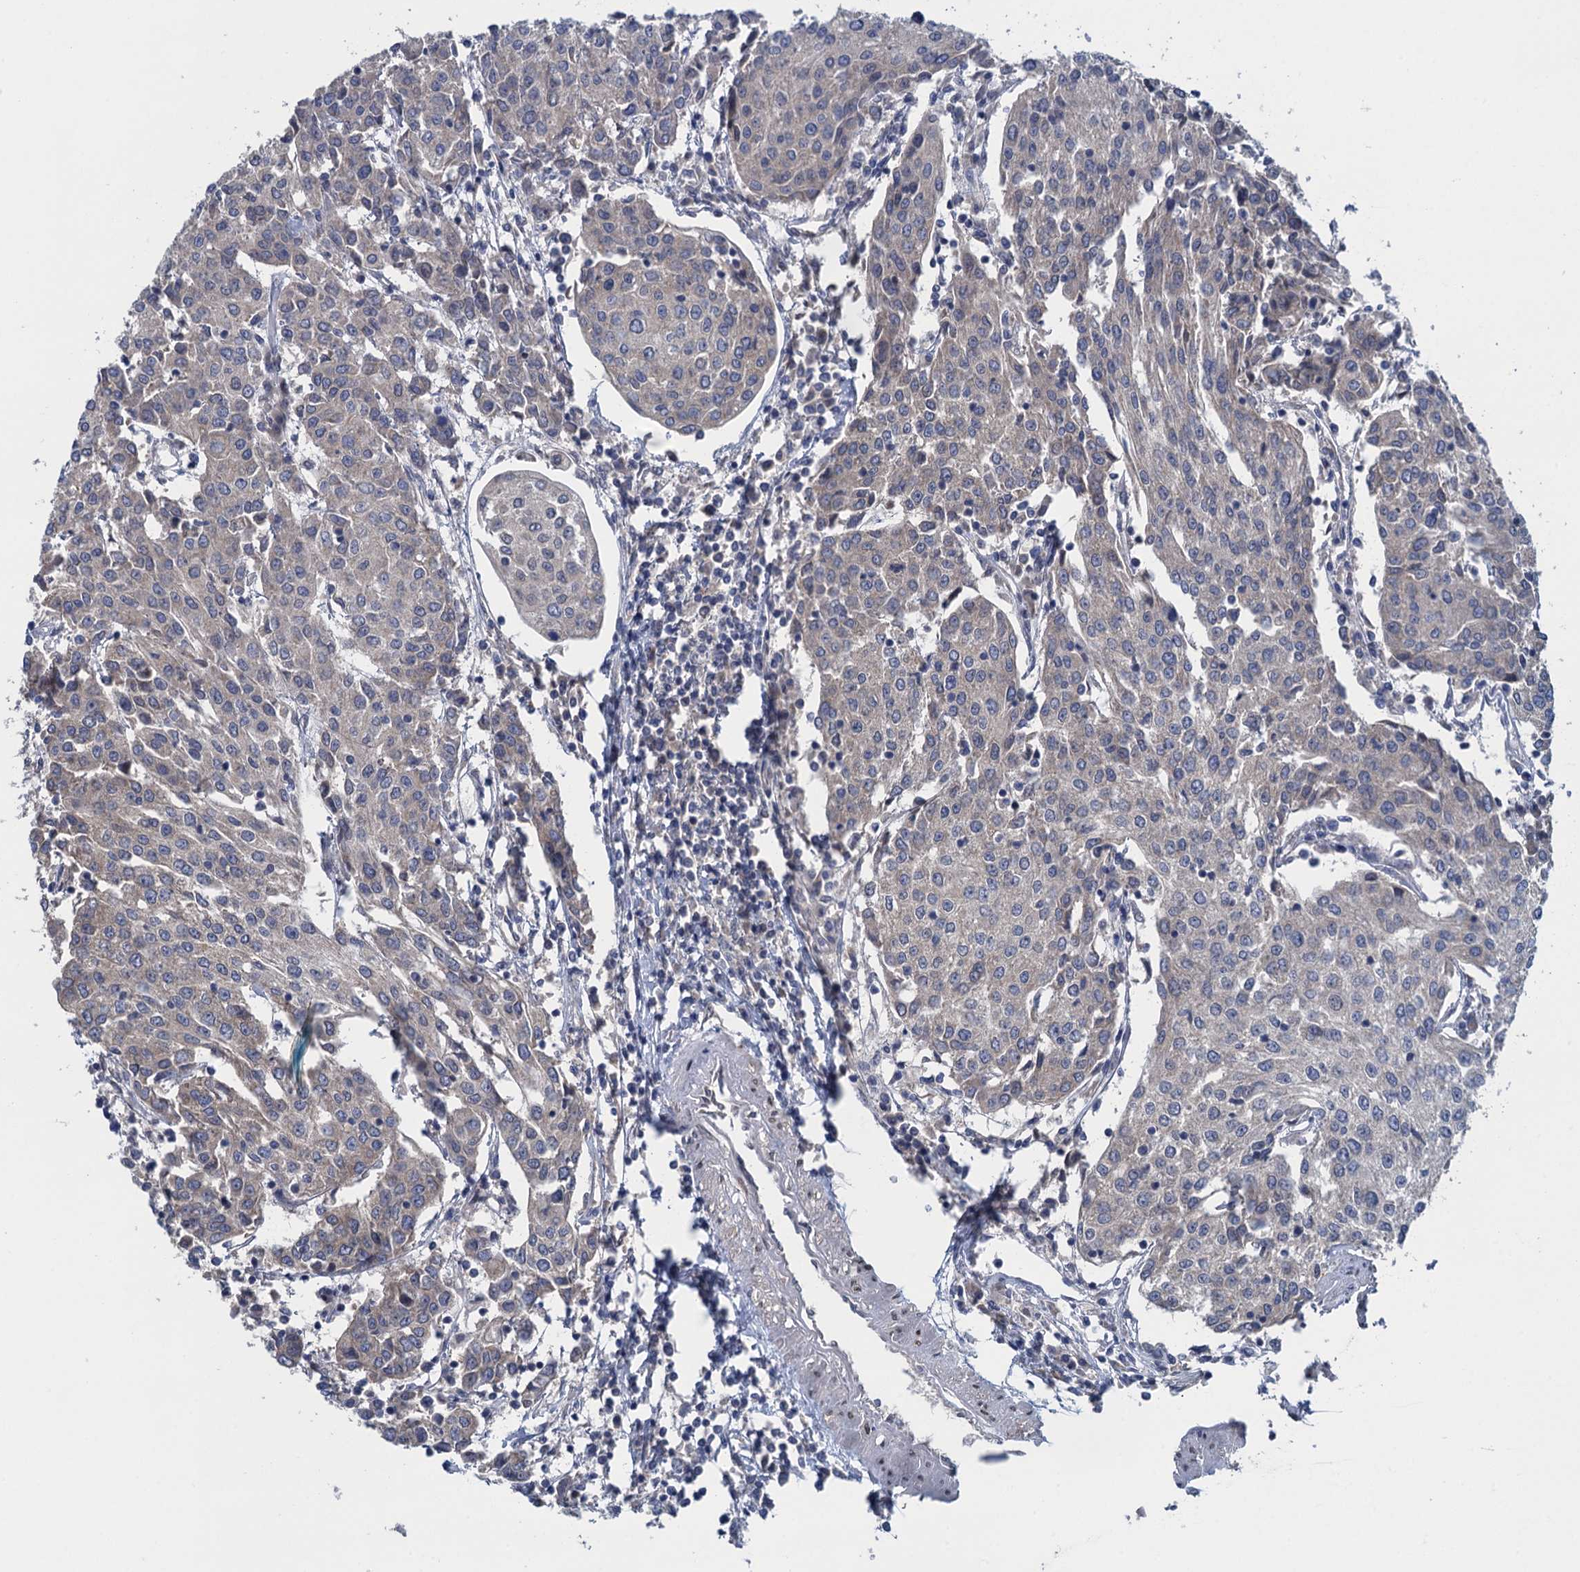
{"staining": {"intensity": "weak", "quantity": "<25%", "location": "cytoplasmic/membranous"}, "tissue": "urothelial cancer", "cell_type": "Tumor cells", "image_type": "cancer", "snomed": [{"axis": "morphology", "description": "Urothelial carcinoma, High grade"}, {"axis": "topography", "description": "Urinary bladder"}], "caption": "DAB immunohistochemical staining of human urothelial cancer displays no significant expression in tumor cells.", "gene": "CTU2", "patient": {"sex": "female", "age": 85}}